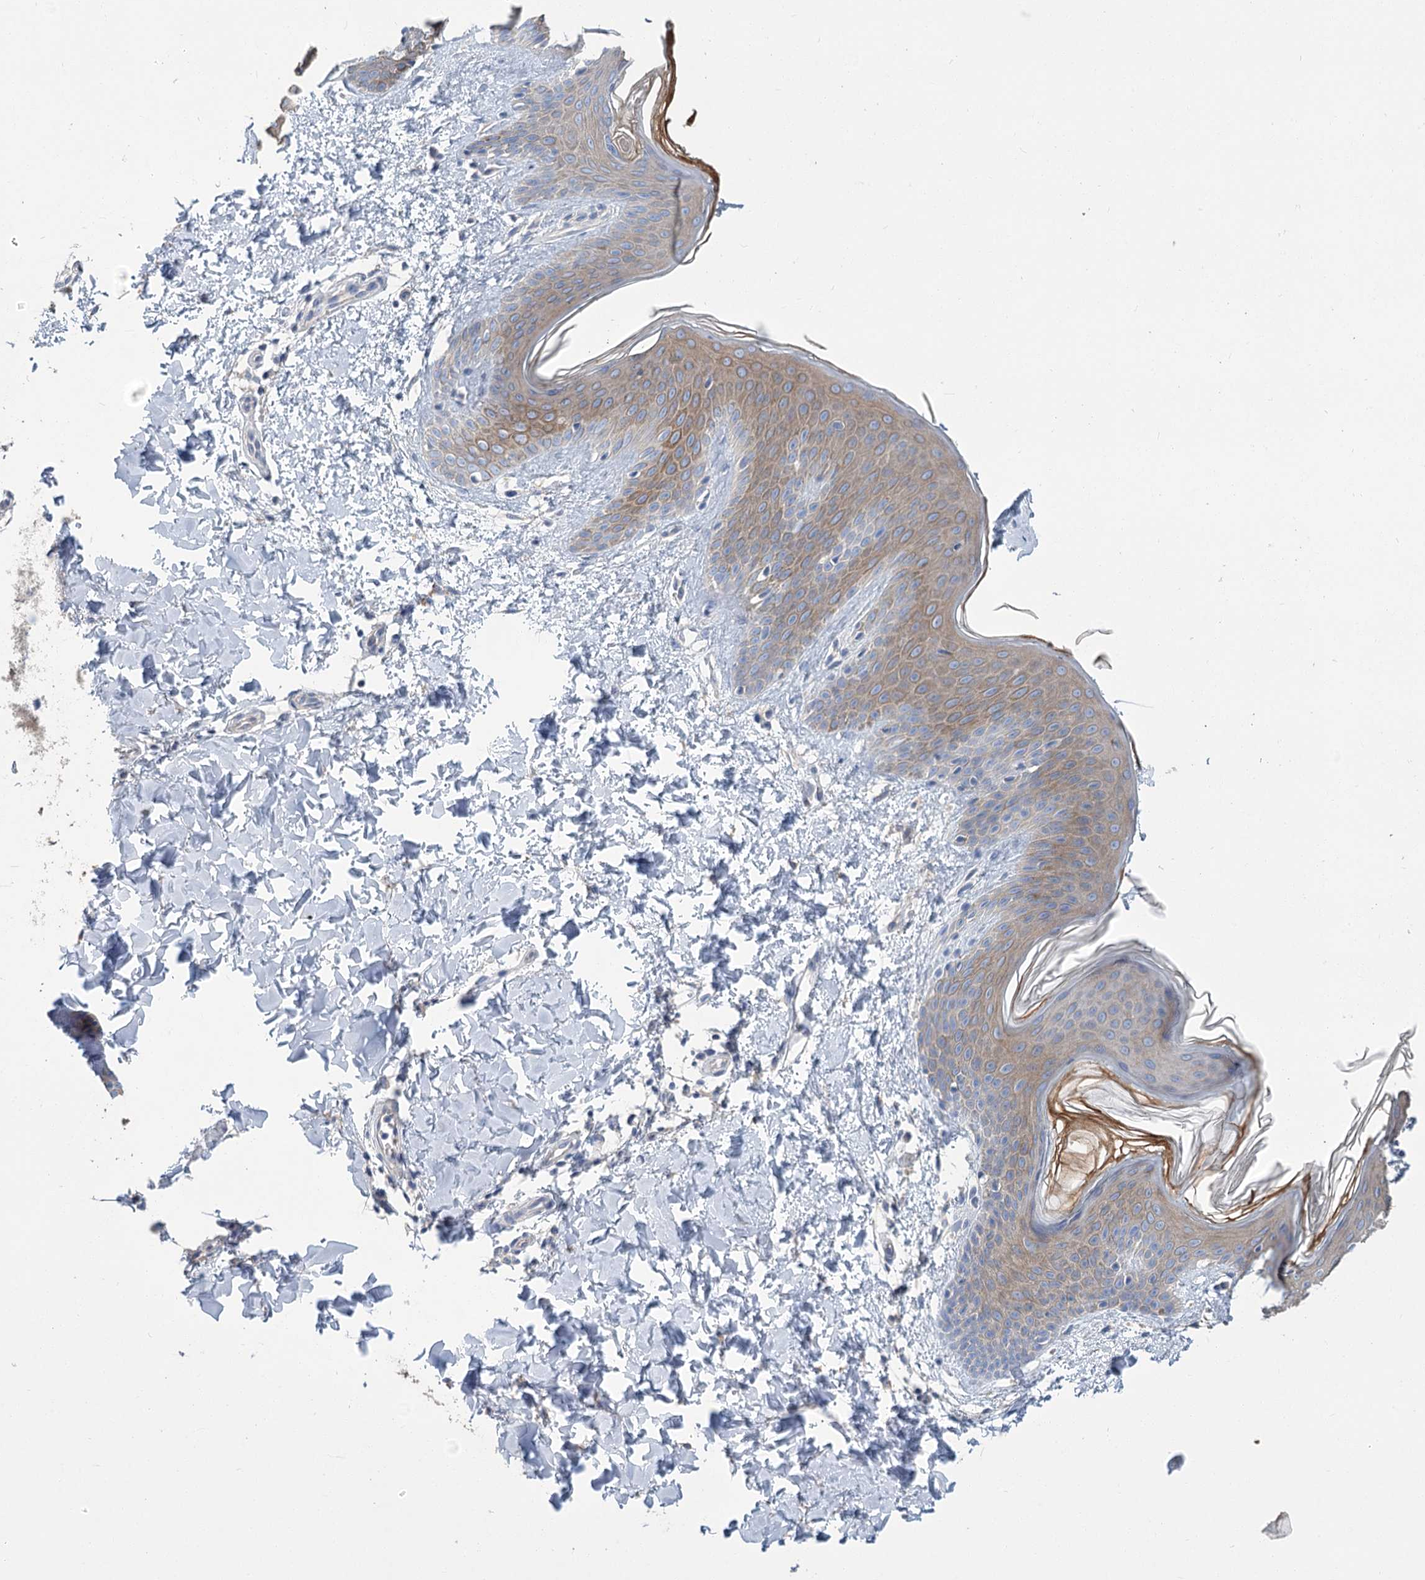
{"staining": {"intensity": "negative", "quantity": "none", "location": "none"}, "tissue": "skin", "cell_type": "Fibroblasts", "image_type": "normal", "snomed": [{"axis": "morphology", "description": "Normal tissue, NOS"}, {"axis": "topography", "description": "Skin"}], "caption": "DAB (3,3'-diaminobenzidine) immunohistochemical staining of unremarkable human skin shows no significant staining in fibroblasts. Nuclei are stained in blue.", "gene": "SLC9A3", "patient": {"sex": "male", "age": 36}}